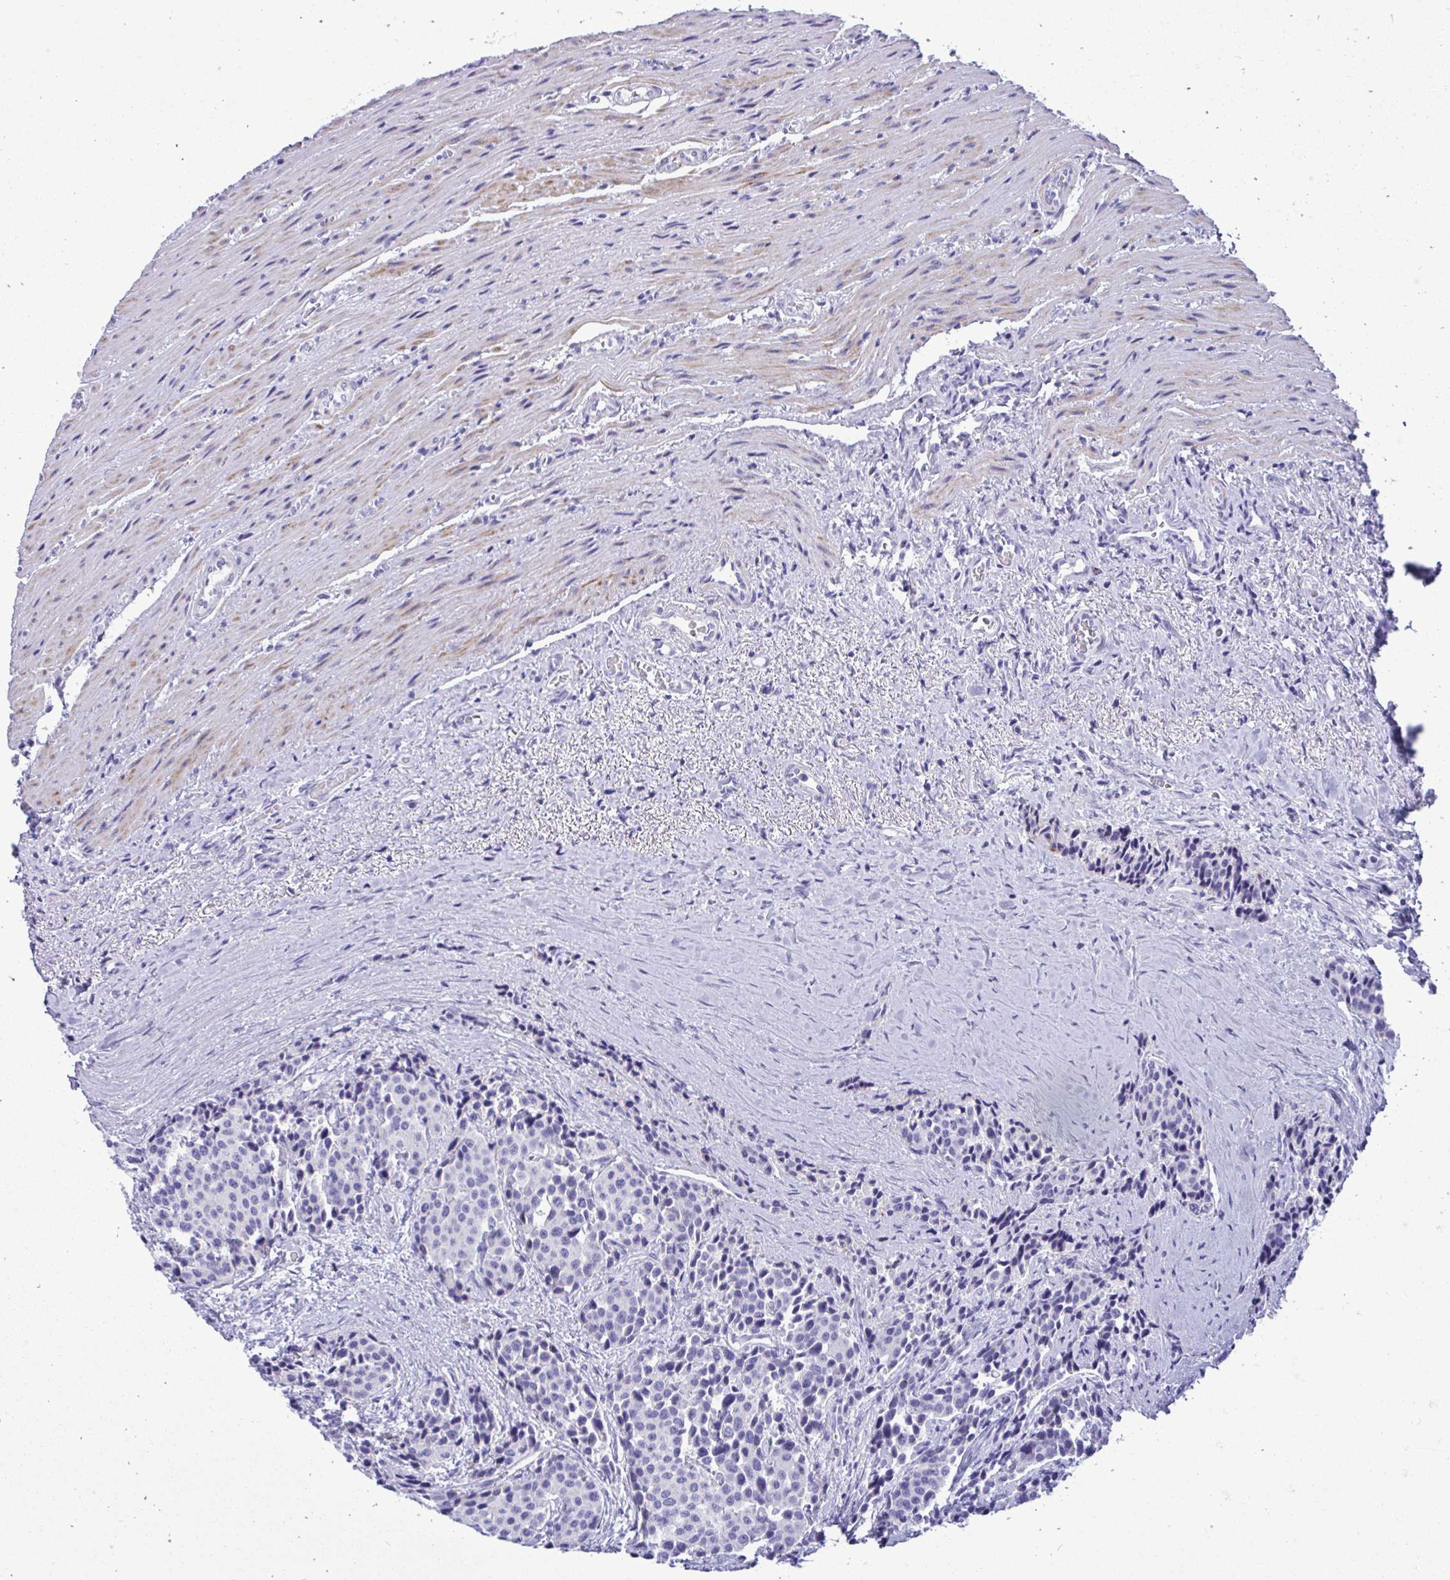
{"staining": {"intensity": "negative", "quantity": "none", "location": "none"}, "tissue": "carcinoid", "cell_type": "Tumor cells", "image_type": "cancer", "snomed": [{"axis": "morphology", "description": "Carcinoid, malignant, NOS"}, {"axis": "topography", "description": "Small intestine"}], "caption": "DAB immunohistochemical staining of human malignant carcinoid reveals no significant positivity in tumor cells. (Stains: DAB immunohistochemistry with hematoxylin counter stain, Microscopy: brightfield microscopy at high magnification).", "gene": "ANKDD1B", "patient": {"sex": "male", "age": 73}}